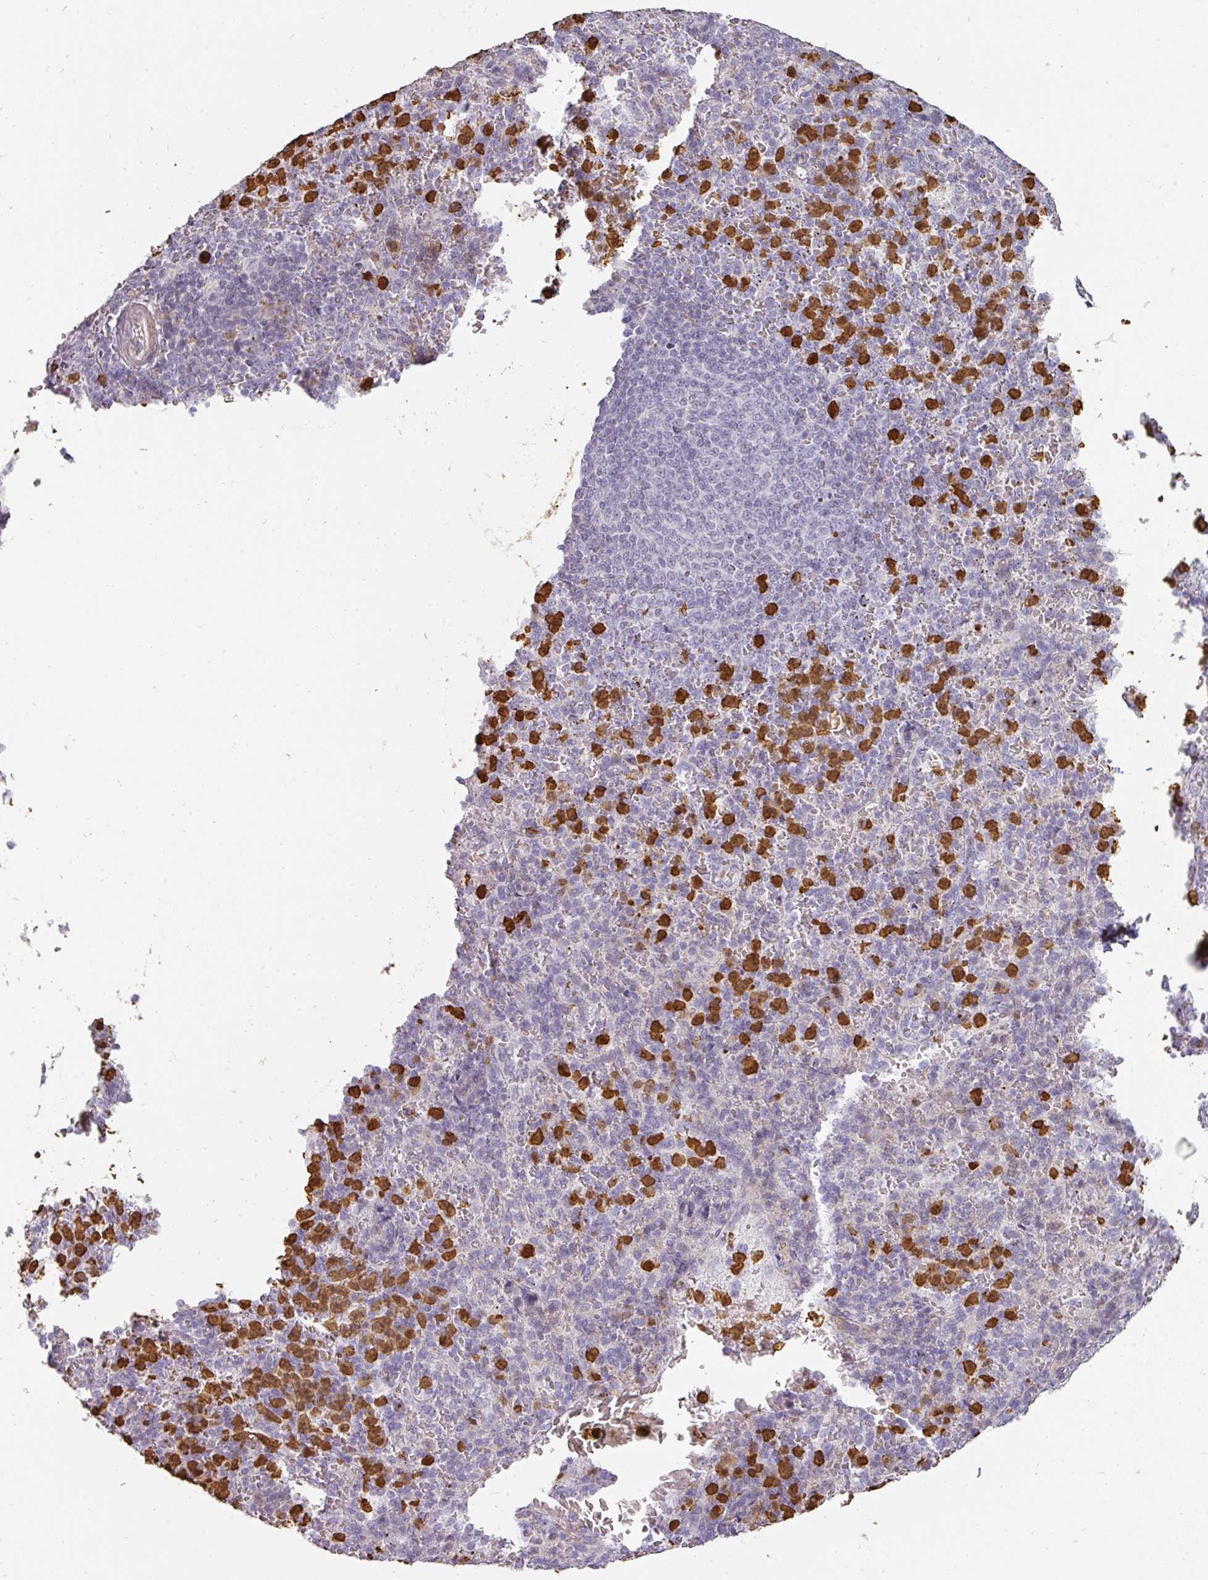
{"staining": {"intensity": "strong", "quantity": "25%-75%", "location": "cytoplasmic/membranous"}, "tissue": "spleen", "cell_type": "Cells in red pulp", "image_type": "normal", "snomed": [{"axis": "morphology", "description": "Normal tissue, NOS"}, {"axis": "topography", "description": "Spleen"}], "caption": "Spleen stained with a protein marker reveals strong staining in cells in red pulp.", "gene": "BIK", "patient": {"sex": "female", "age": 21}}